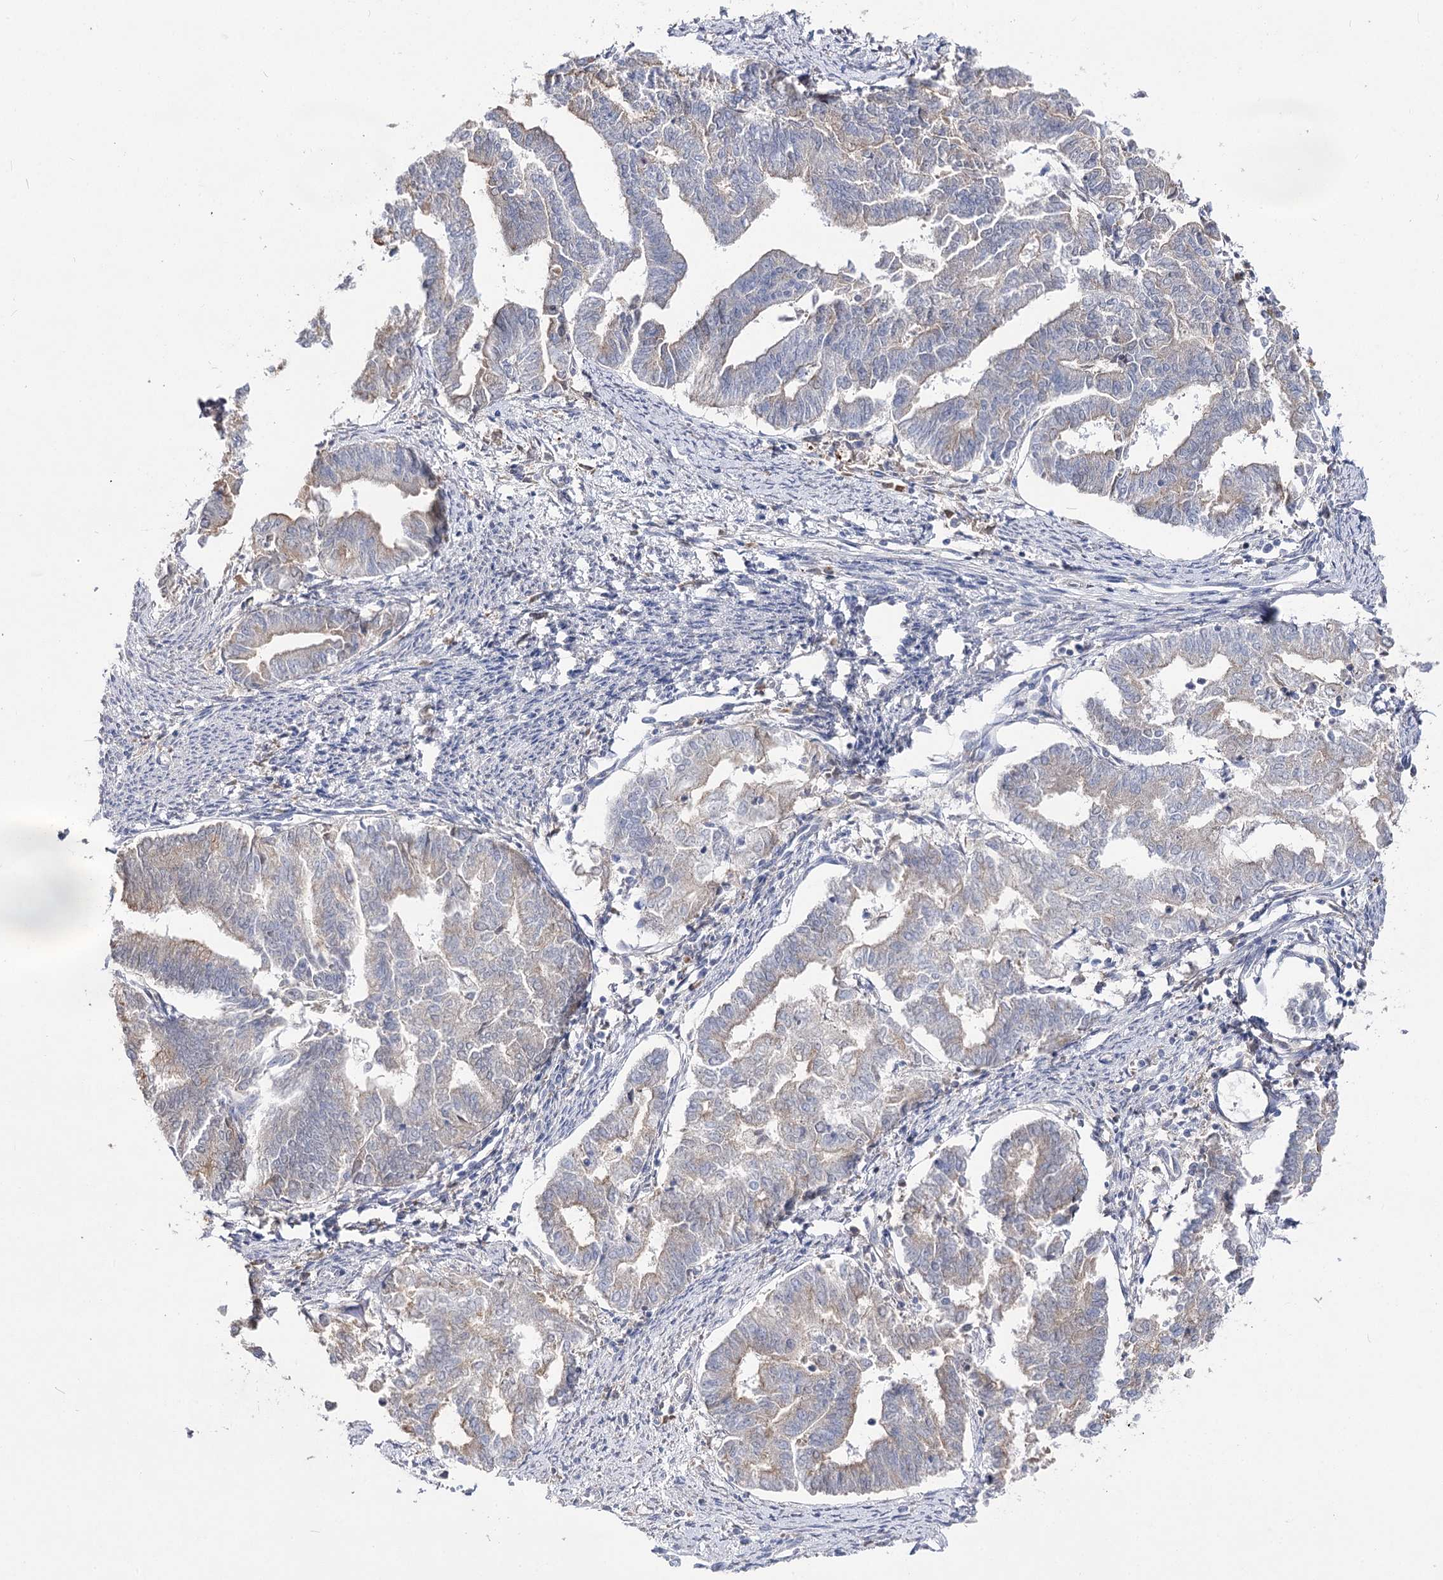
{"staining": {"intensity": "weak", "quantity": "<25%", "location": "cytoplasmic/membranous"}, "tissue": "endometrial cancer", "cell_type": "Tumor cells", "image_type": "cancer", "snomed": [{"axis": "morphology", "description": "Adenocarcinoma, NOS"}, {"axis": "topography", "description": "Endometrium"}], "caption": "DAB immunohistochemical staining of endometrial cancer exhibits no significant positivity in tumor cells.", "gene": "IL1RAP", "patient": {"sex": "female", "age": 79}}